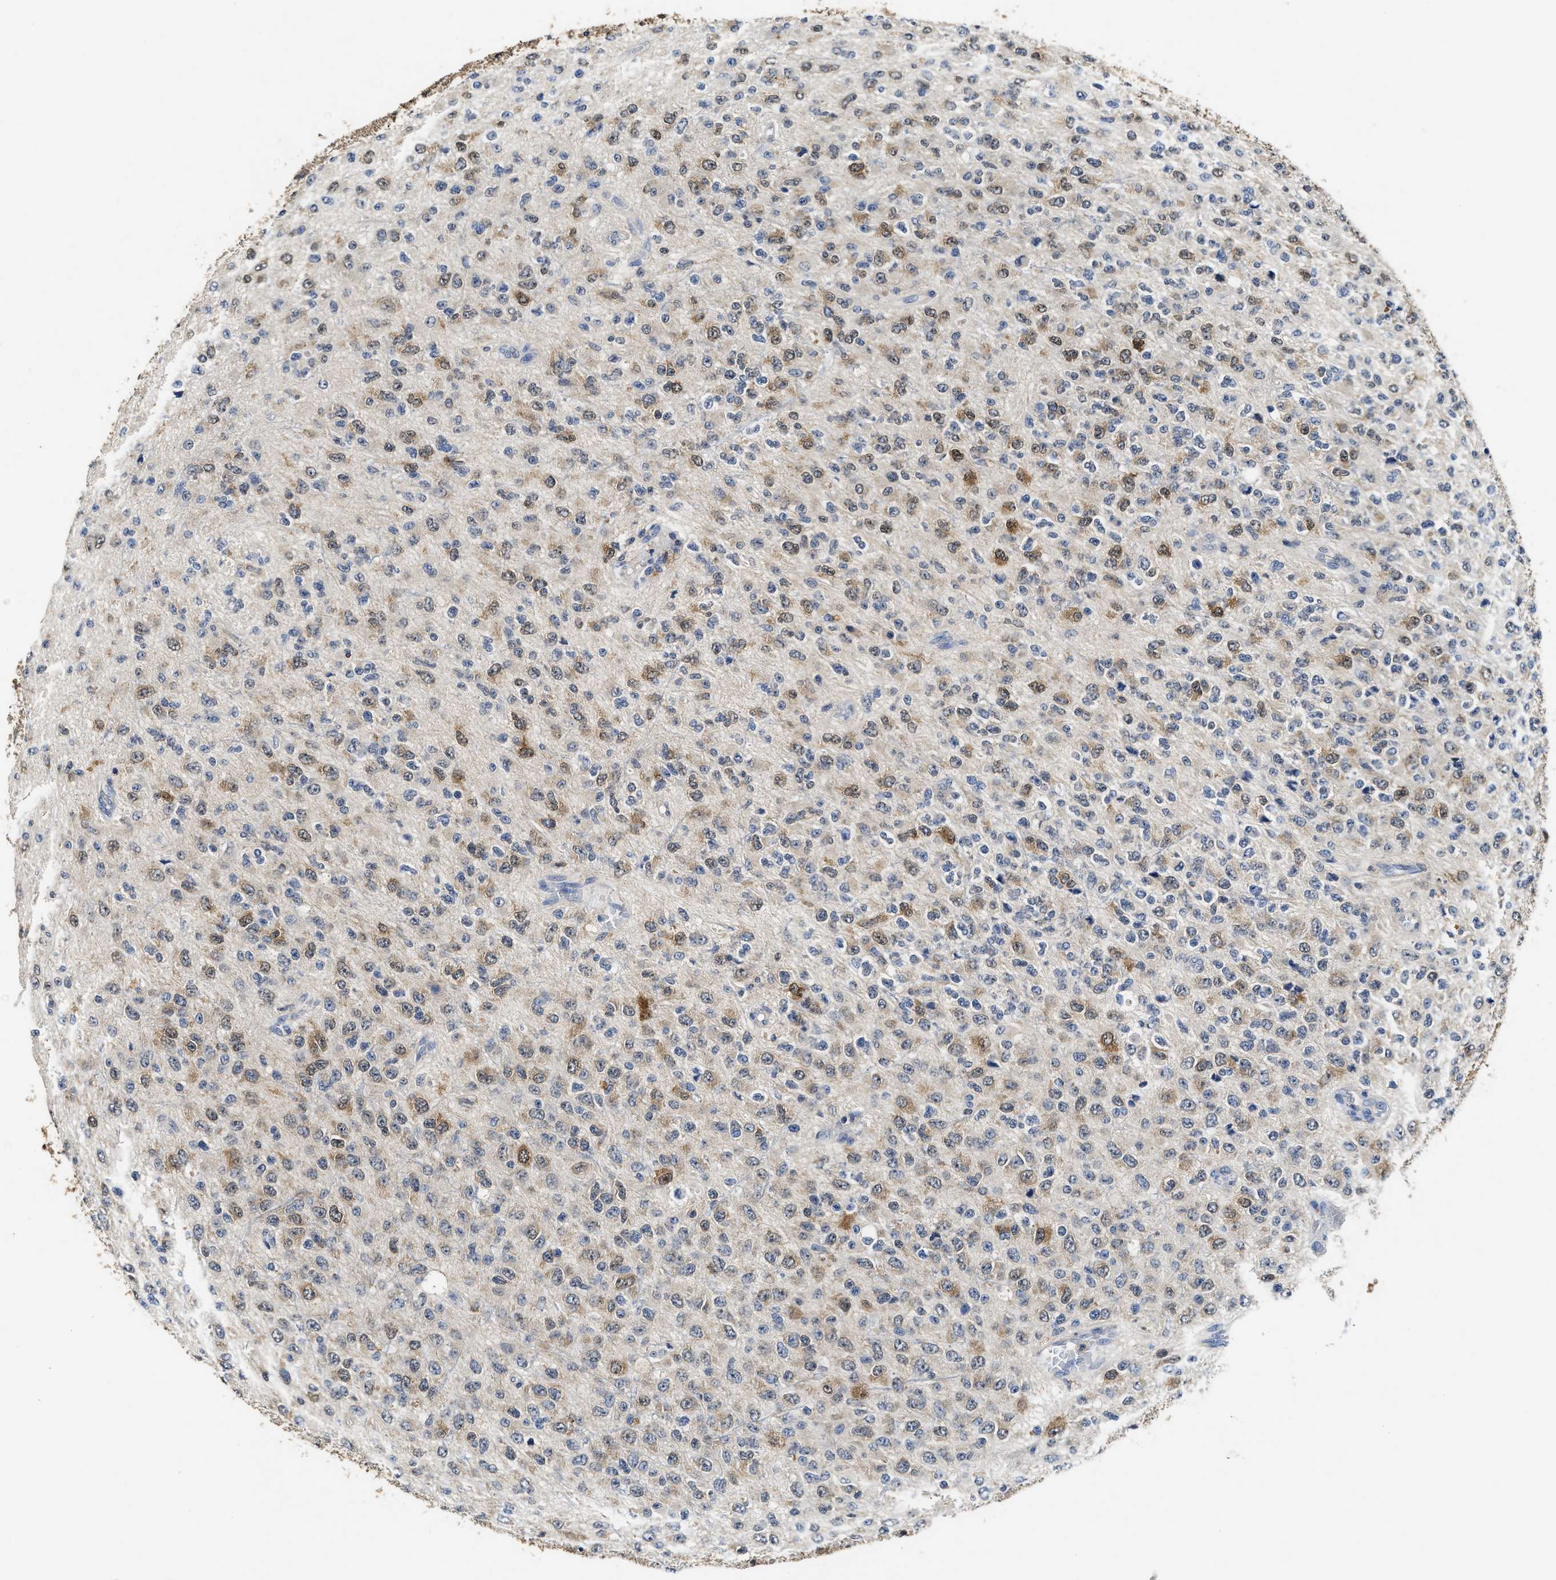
{"staining": {"intensity": "moderate", "quantity": "25%-75%", "location": "cytoplasmic/membranous,nuclear"}, "tissue": "glioma", "cell_type": "Tumor cells", "image_type": "cancer", "snomed": [{"axis": "morphology", "description": "Glioma, malignant, High grade"}, {"axis": "topography", "description": "pancreas cauda"}], "caption": "Glioma stained with immunohistochemistry reveals moderate cytoplasmic/membranous and nuclear expression in about 25%-75% of tumor cells. (DAB = brown stain, brightfield microscopy at high magnification).", "gene": "ACAT2", "patient": {"sex": "male", "age": 60}}